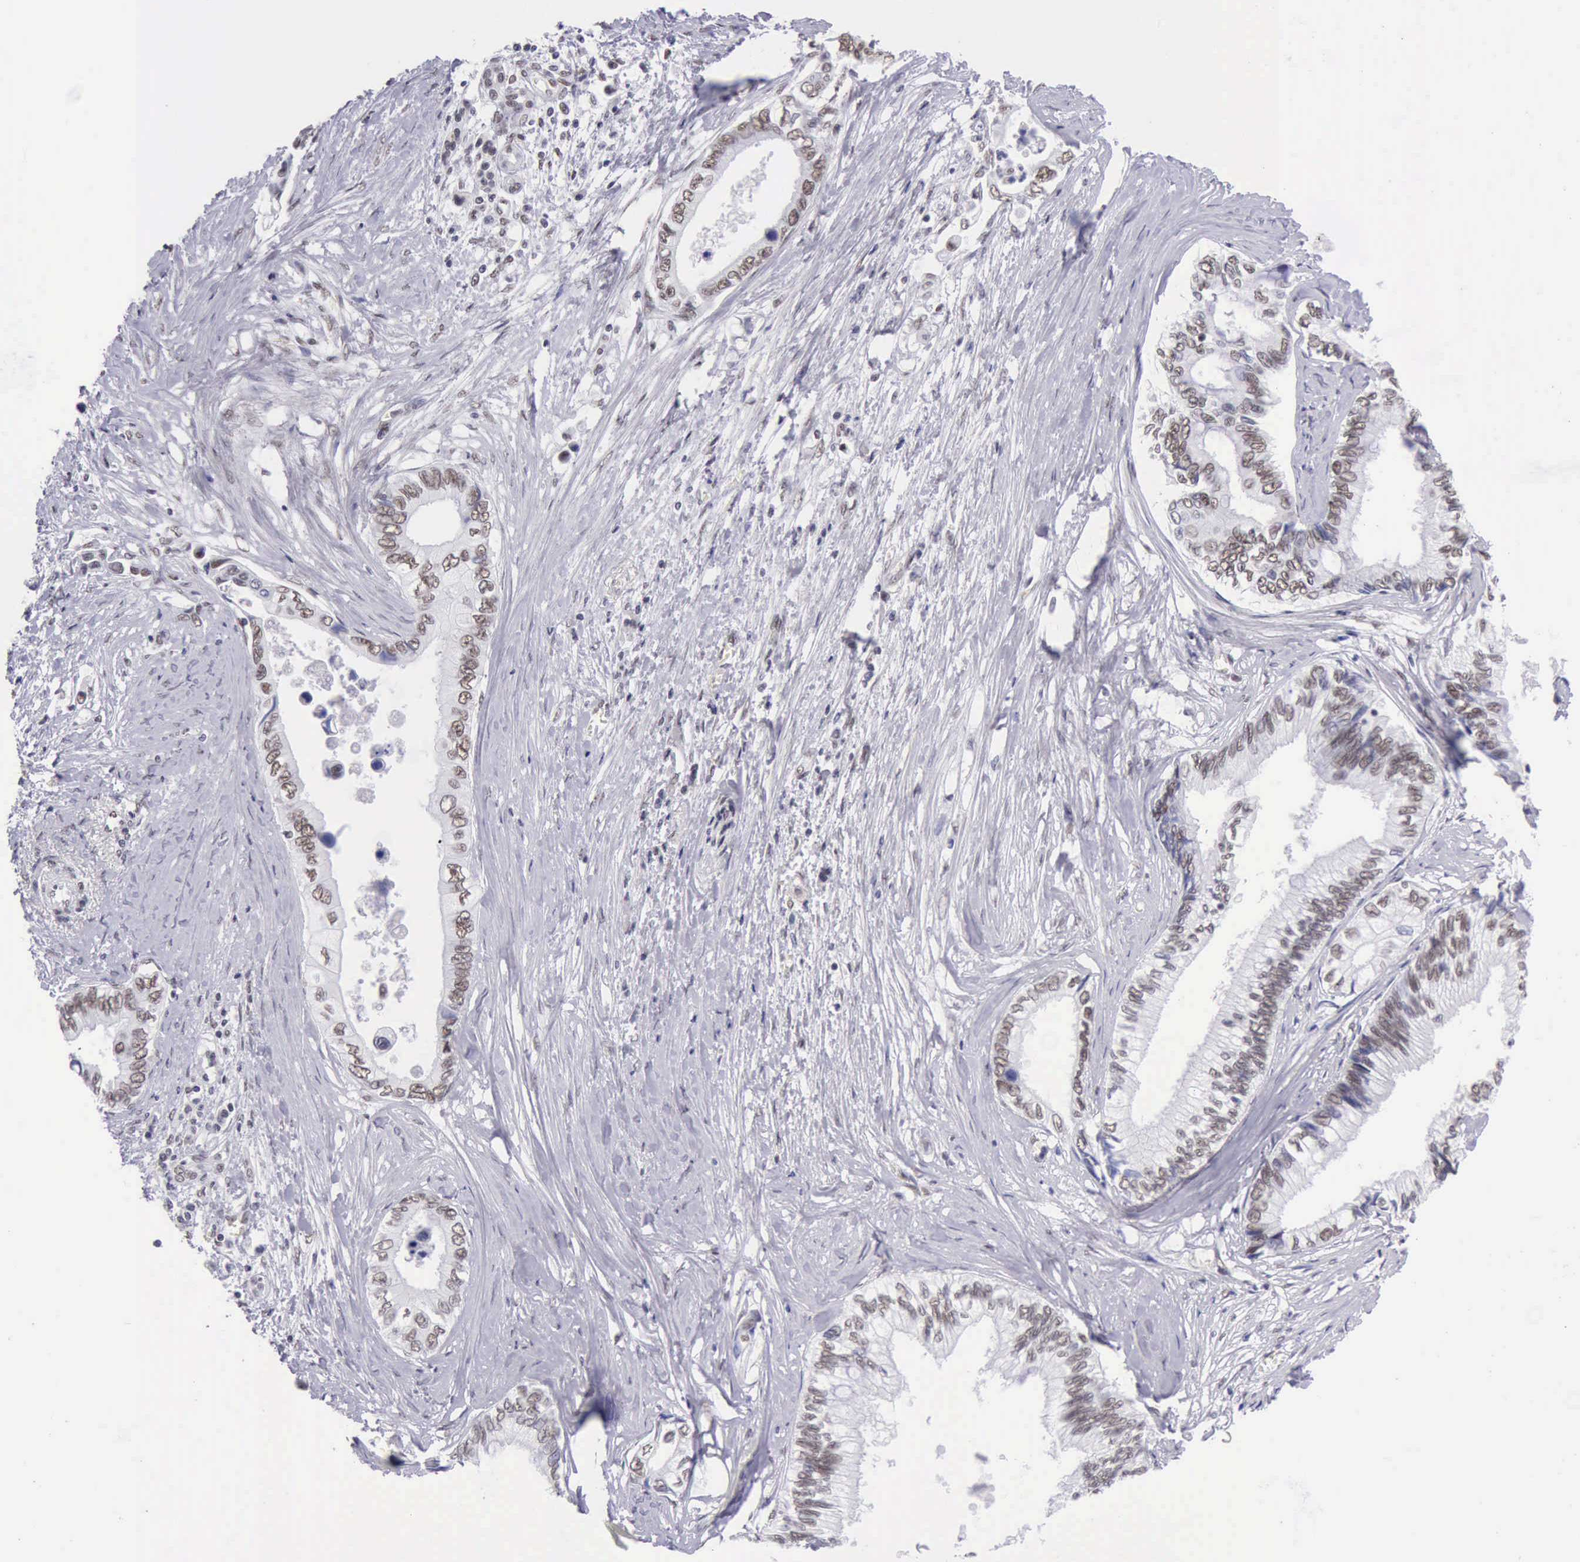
{"staining": {"intensity": "weak", "quantity": "25%-75%", "location": "nuclear"}, "tissue": "pancreatic cancer", "cell_type": "Tumor cells", "image_type": "cancer", "snomed": [{"axis": "morphology", "description": "Adenocarcinoma, NOS"}, {"axis": "topography", "description": "Pancreas"}], "caption": "Brown immunohistochemical staining in pancreatic cancer (adenocarcinoma) reveals weak nuclear expression in approximately 25%-75% of tumor cells.", "gene": "EP300", "patient": {"sex": "female", "age": 66}}